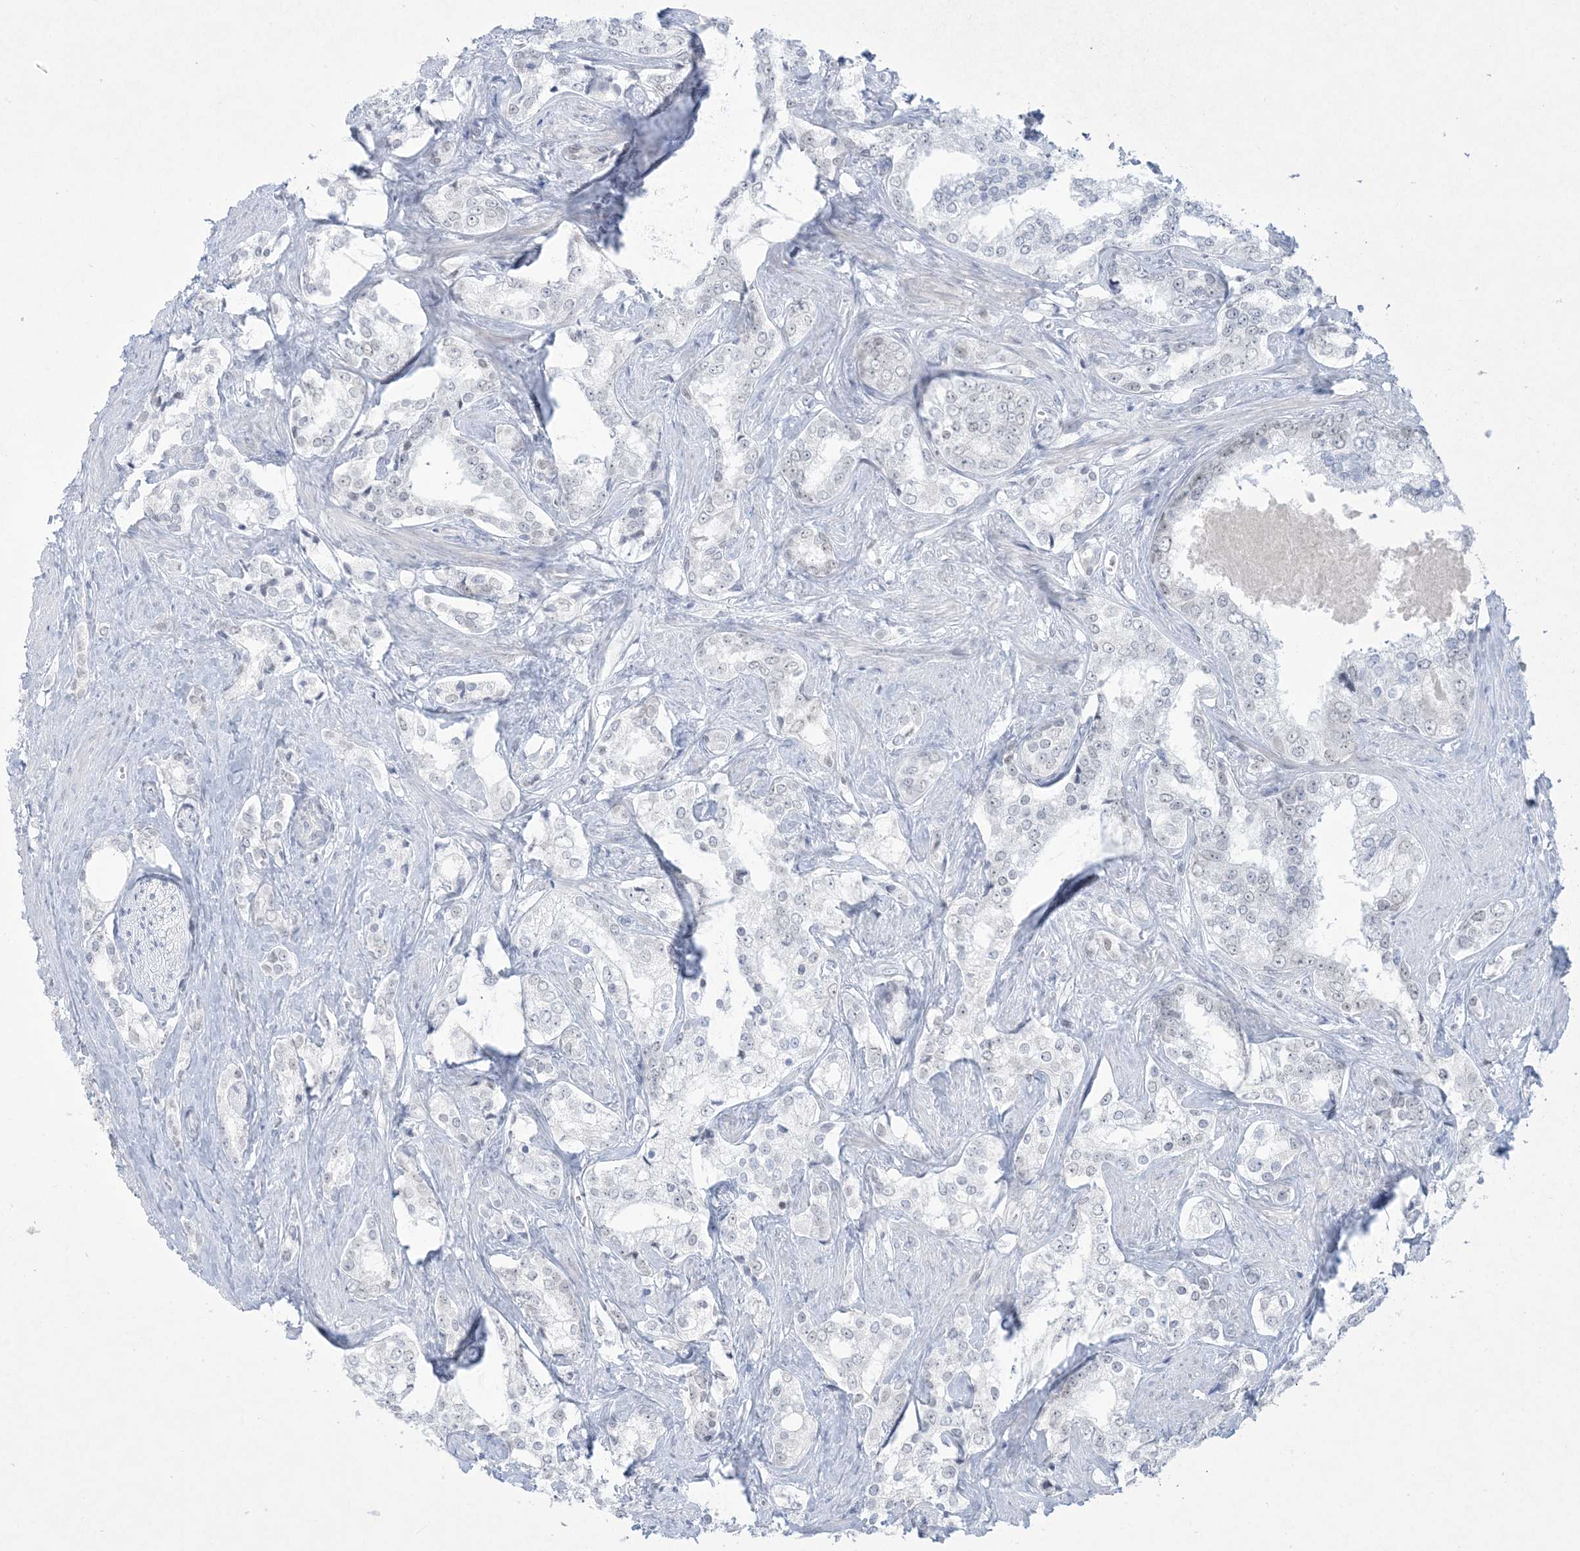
{"staining": {"intensity": "negative", "quantity": "none", "location": "none"}, "tissue": "prostate cancer", "cell_type": "Tumor cells", "image_type": "cancer", "snomed": [{"axis": "morphology", "description": "Adenocarcinoma, High grade"}, {"axis": "topography", "description": "Prostate"}], "caption": "IHC of human prostate cancer displays no positivity in tumor cells.", "gene": "HOMEZ", "patient": {"sex": "male", "age": 66}}